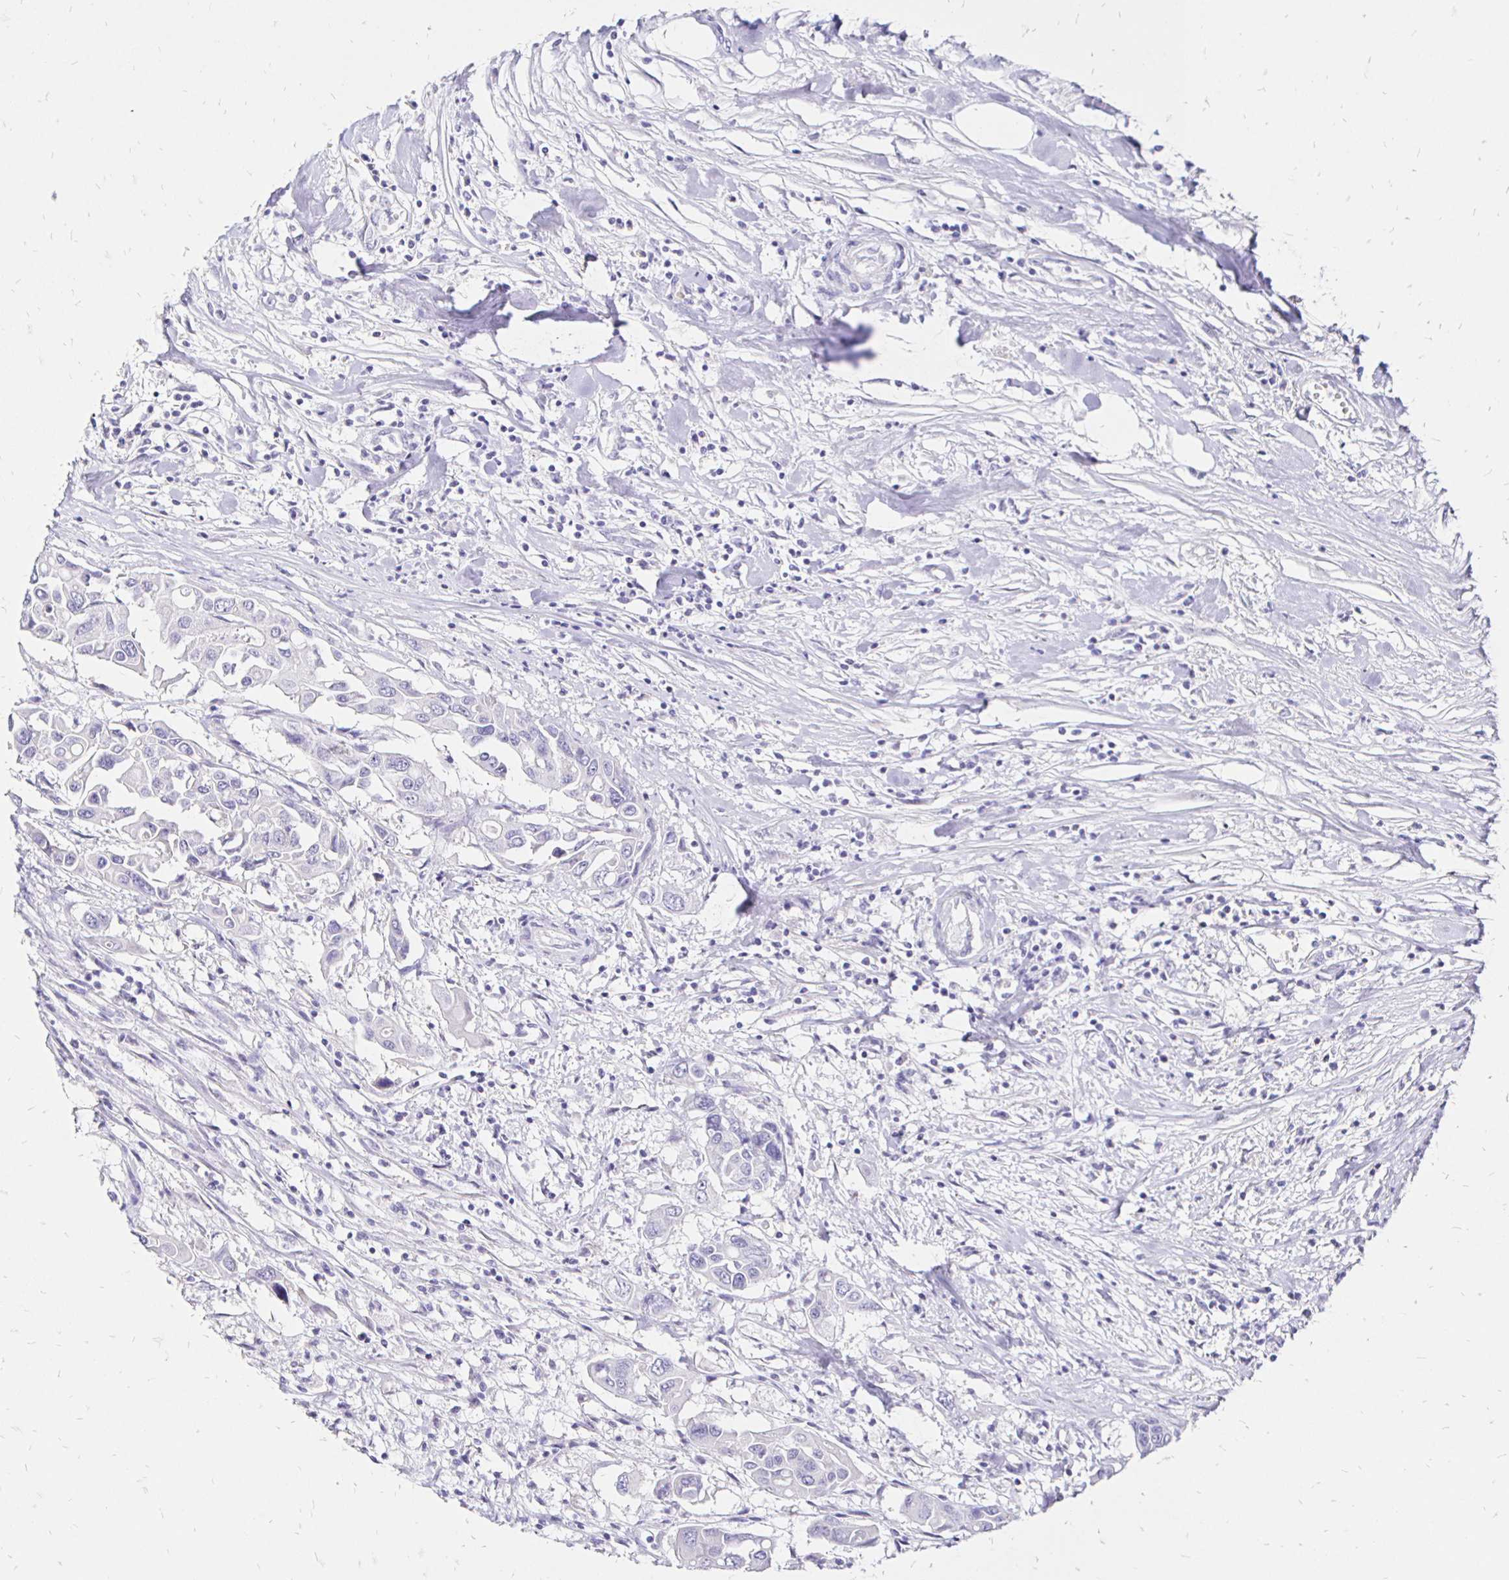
{"staining": {"intensity": "negative", "quantity": "none", "location": "none"}, "tissue": "colorectal cancer", "cell_type": "Tumor cells", "image_type": "cancer", "snomed": [{"axis": "morphology", "description": "Adenocarcinoma, NOS"}, {"axis": "topography", "description": "Colon"}], "caption": "This is an IHC histopathology image of colorectal adenocarcinoma. There is no expression in tumor cells.", "gene": "IRGC", "patient": {"sex": "male", "age": 77}}